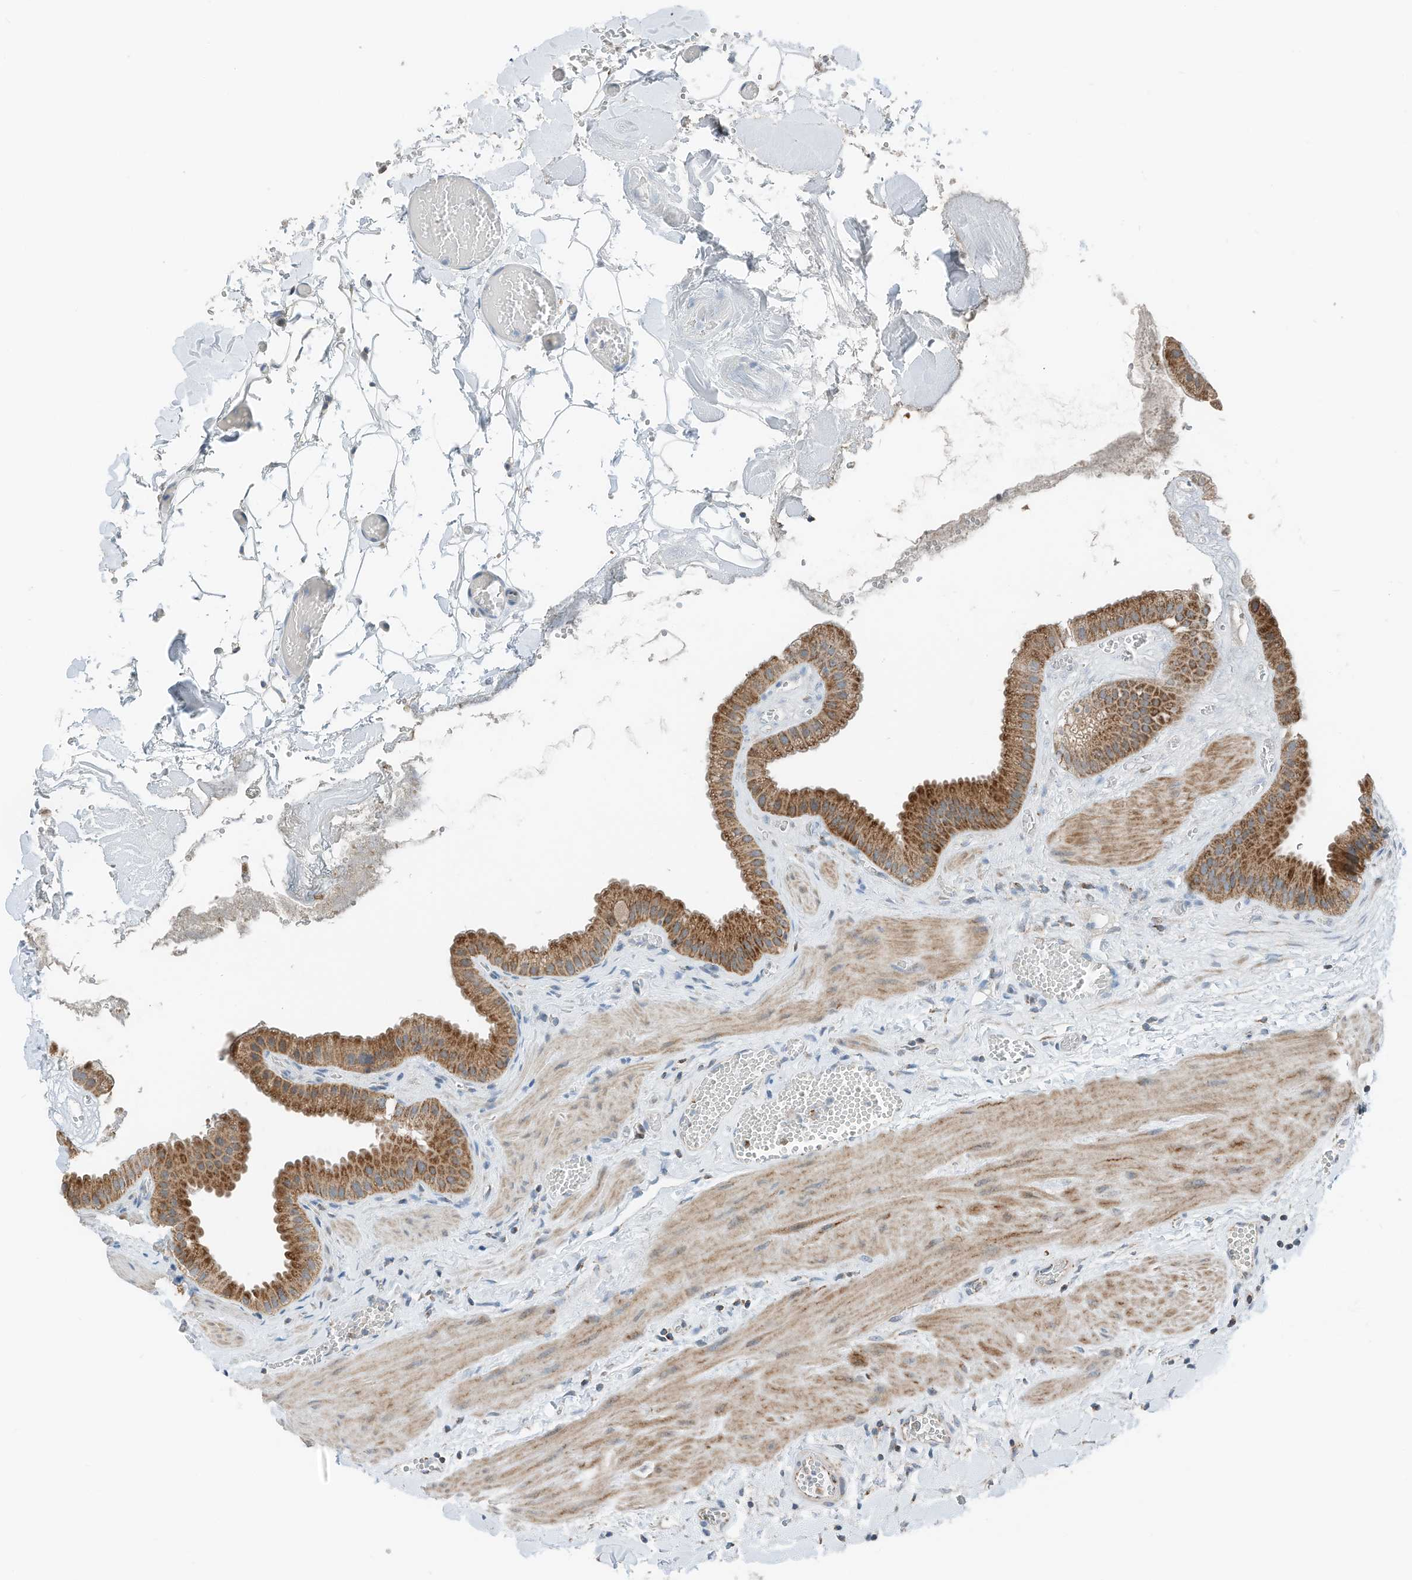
{"staining": {"intensity": "strong", "quantity": ">75%", "location": "cytoplasmic/membranous"}, "tissue": "gallbladder", "cell_type": "Glandular cells", "image_type": "normal", "snomed": [{"axis": "morphology", "description": "Normal tissue, NOS"}, {"axis": "topography", "description": "Gallbladder"}], "caption": "A histopathology image showing strong cytoplasmic/membranous expression in approximately >75% of glandular cells in benign gallbladder, as visualized by brown immunohistochemical staining.", "gene": "RMND1", "patient": {"sex": "male", "age": 55}}